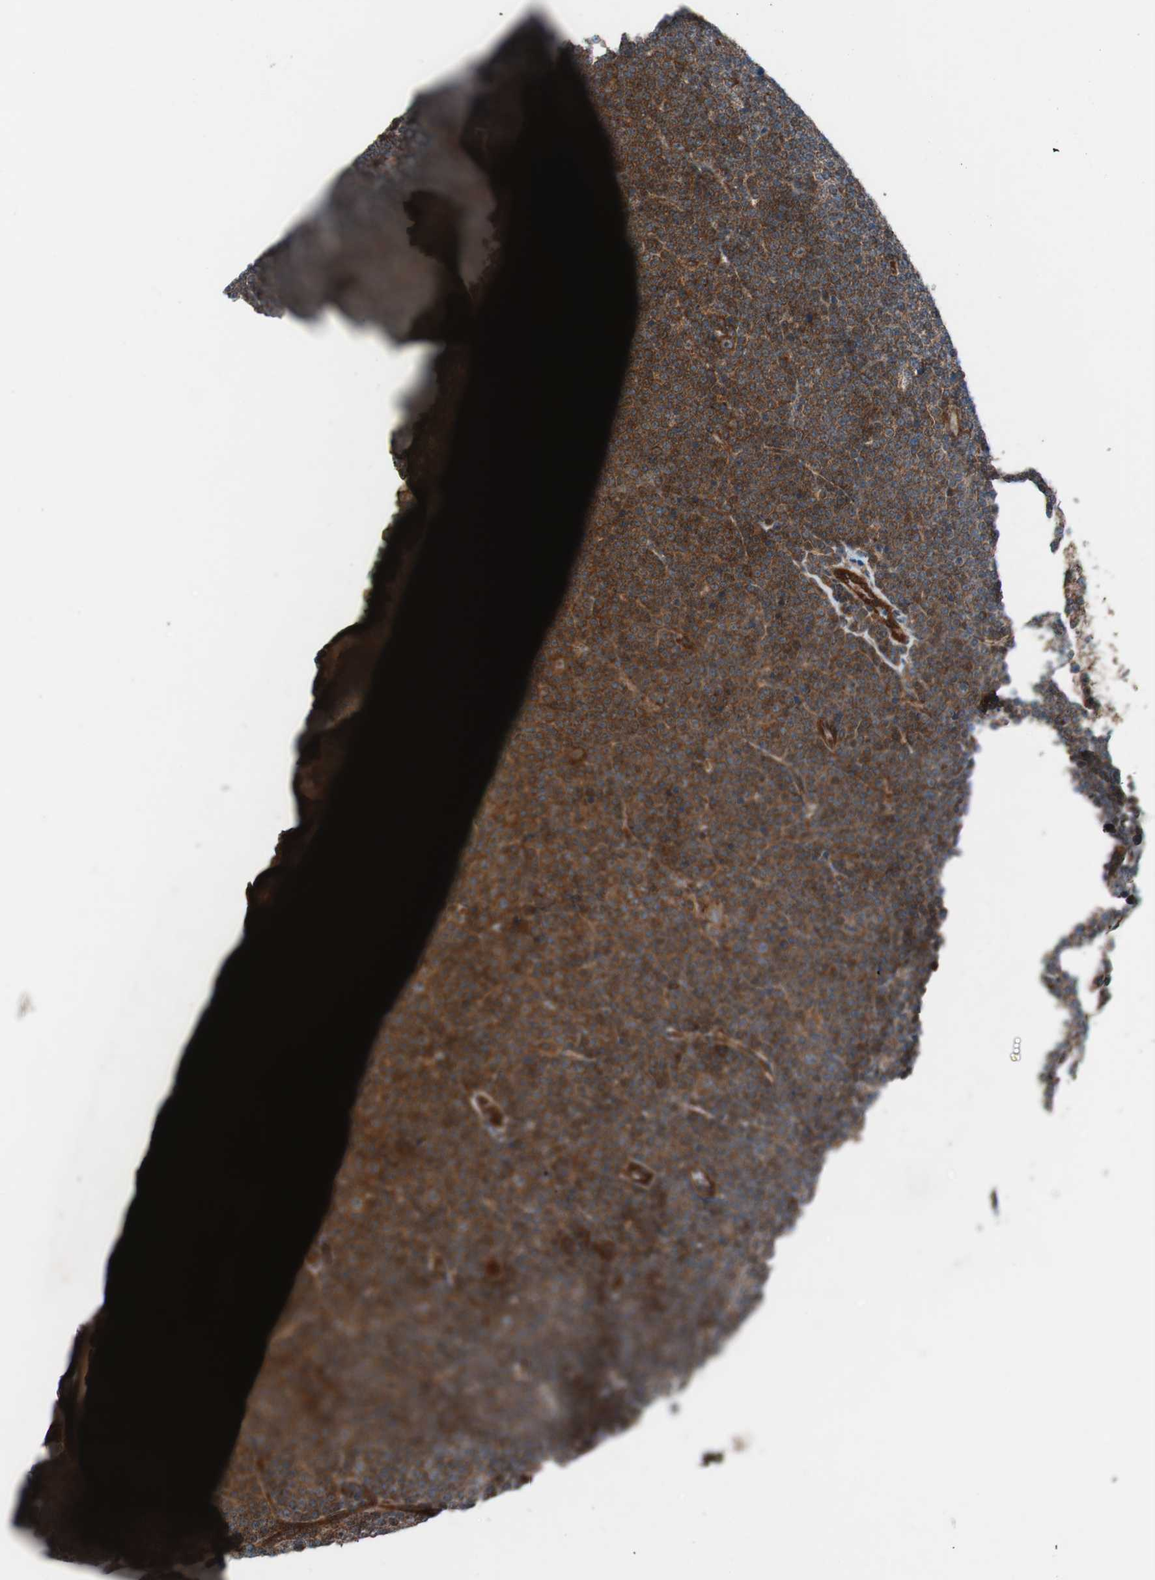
{"staining": {"intensity": "strong", "quantity": ">75%", "location": "cytoplasmic/membranous"}, "tissue": "lymphoma", "cell_type": "Tumor cells", "image_type": "cancer", "snomed": [{"axis": "morphology", "description": "Malignant lymphoma, non-Hodgkin's type, Low grade"}, {"axis": "topography", "description": "Lymph node"}], "caption": "Tumor cells display high levels of strong cytoplasmic/membranous positivity in approximately >75% of cells in lymphoma.", "gene": "CCL14", "patient": {"sex": "female", "age": 67}}